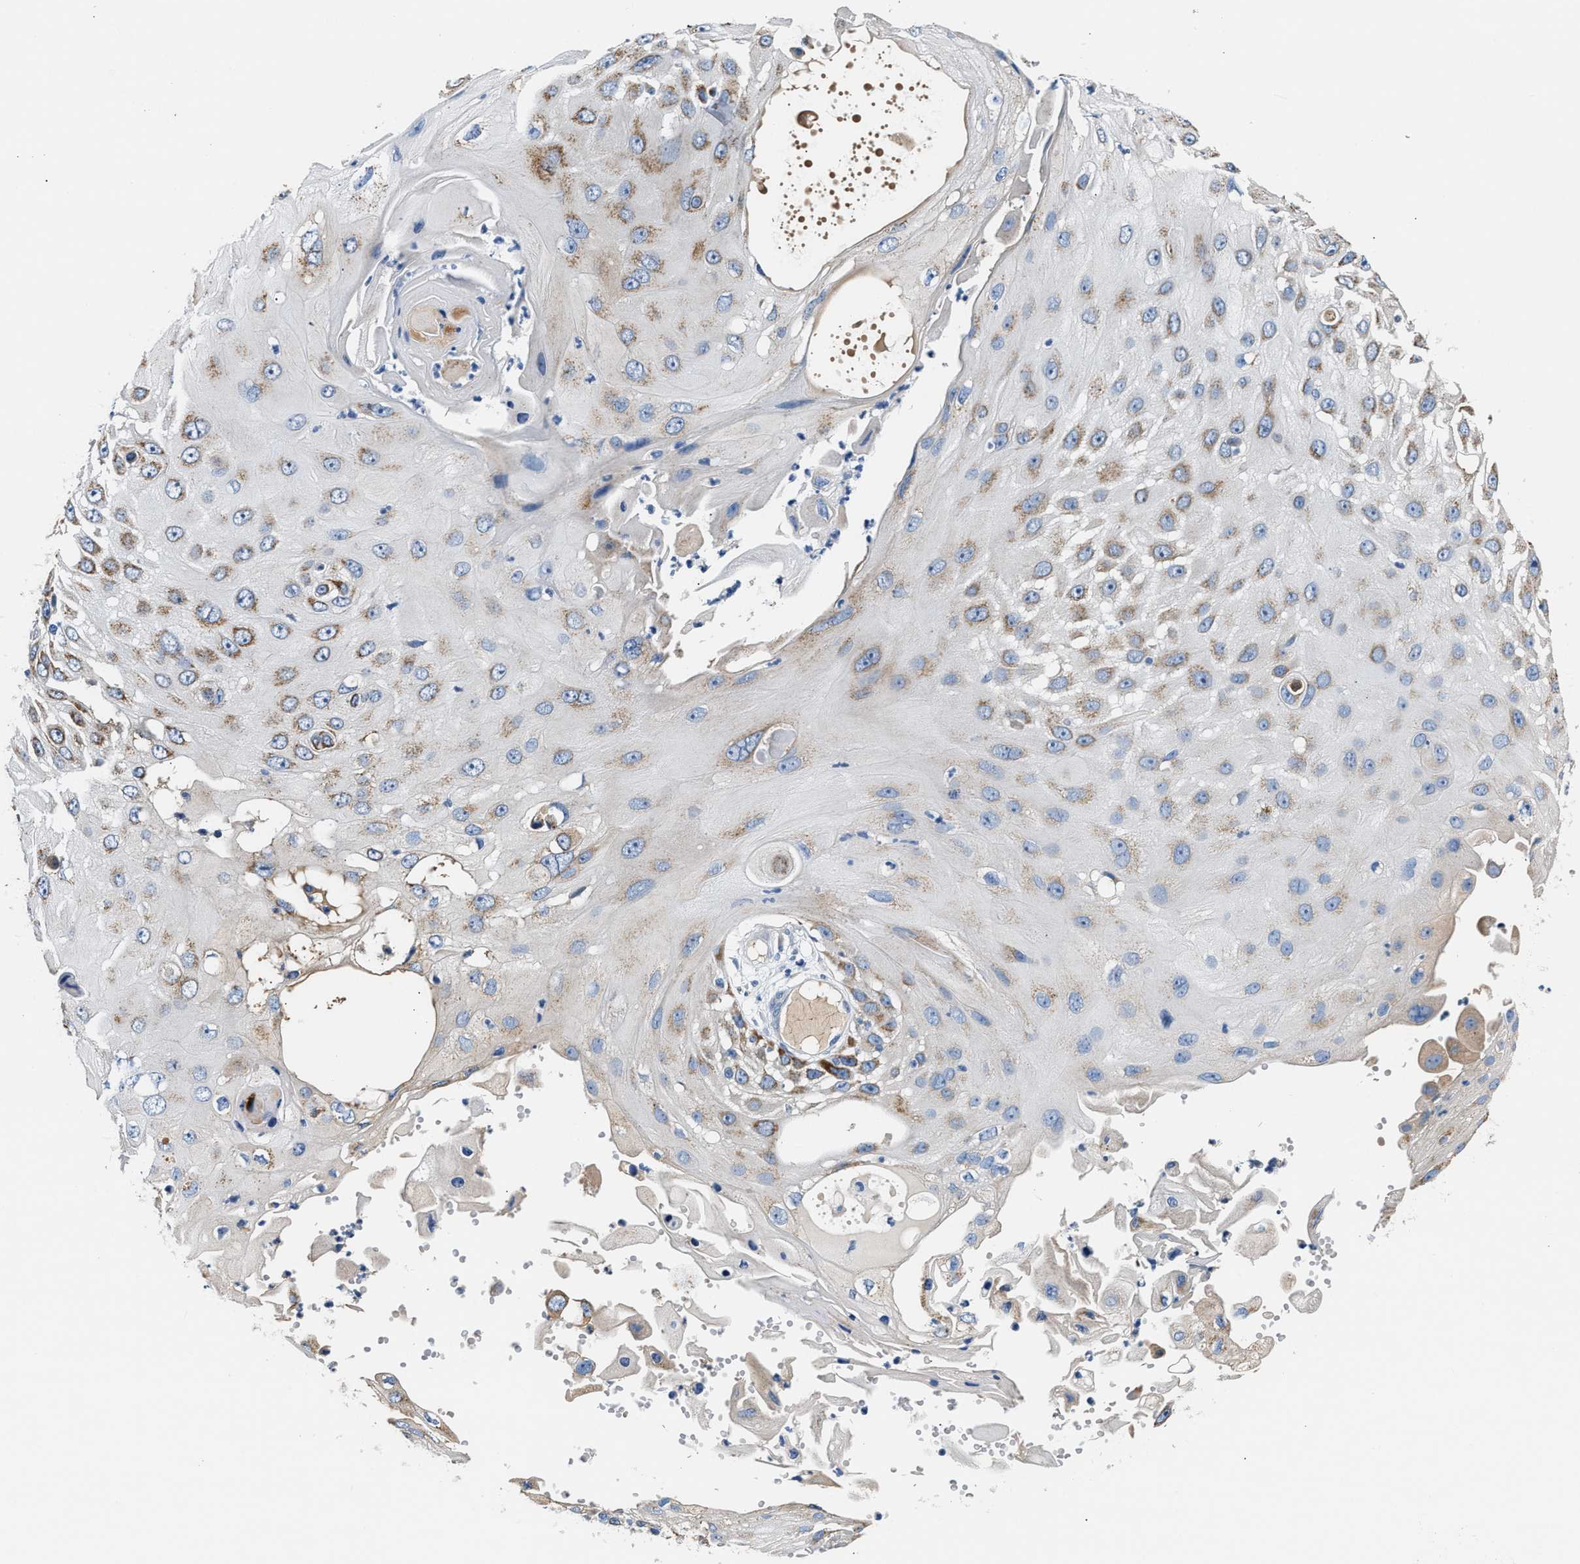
{"staining": {"intensity": "moderate", "quantity": "<25%", "location": "cytoplasmic/membranous"}, "tissue": "skin cancer", "cell_type": "Tumor cells", "image_type": "cancer", "snomed": [{"axis": "morphology", "description": "Squamous cell carcinoma, NOS"}, {"axis": "topography", "description": "Skin"}], "caption": "Protein analysis of skin cancer (squamous cell carcinoma) tissue reveals moderate cytoplasmic/membranous expression in about <25% of tumor cells. The staining was performed using DAB (3,3'-diaminobenzidine) to visualize the protein expression in brown, while the nuclei were stained in blue with hematoxylin (Magnification: 20x).", "gene": "TUT7", "patient": {"sex": "female", "age": 44}}